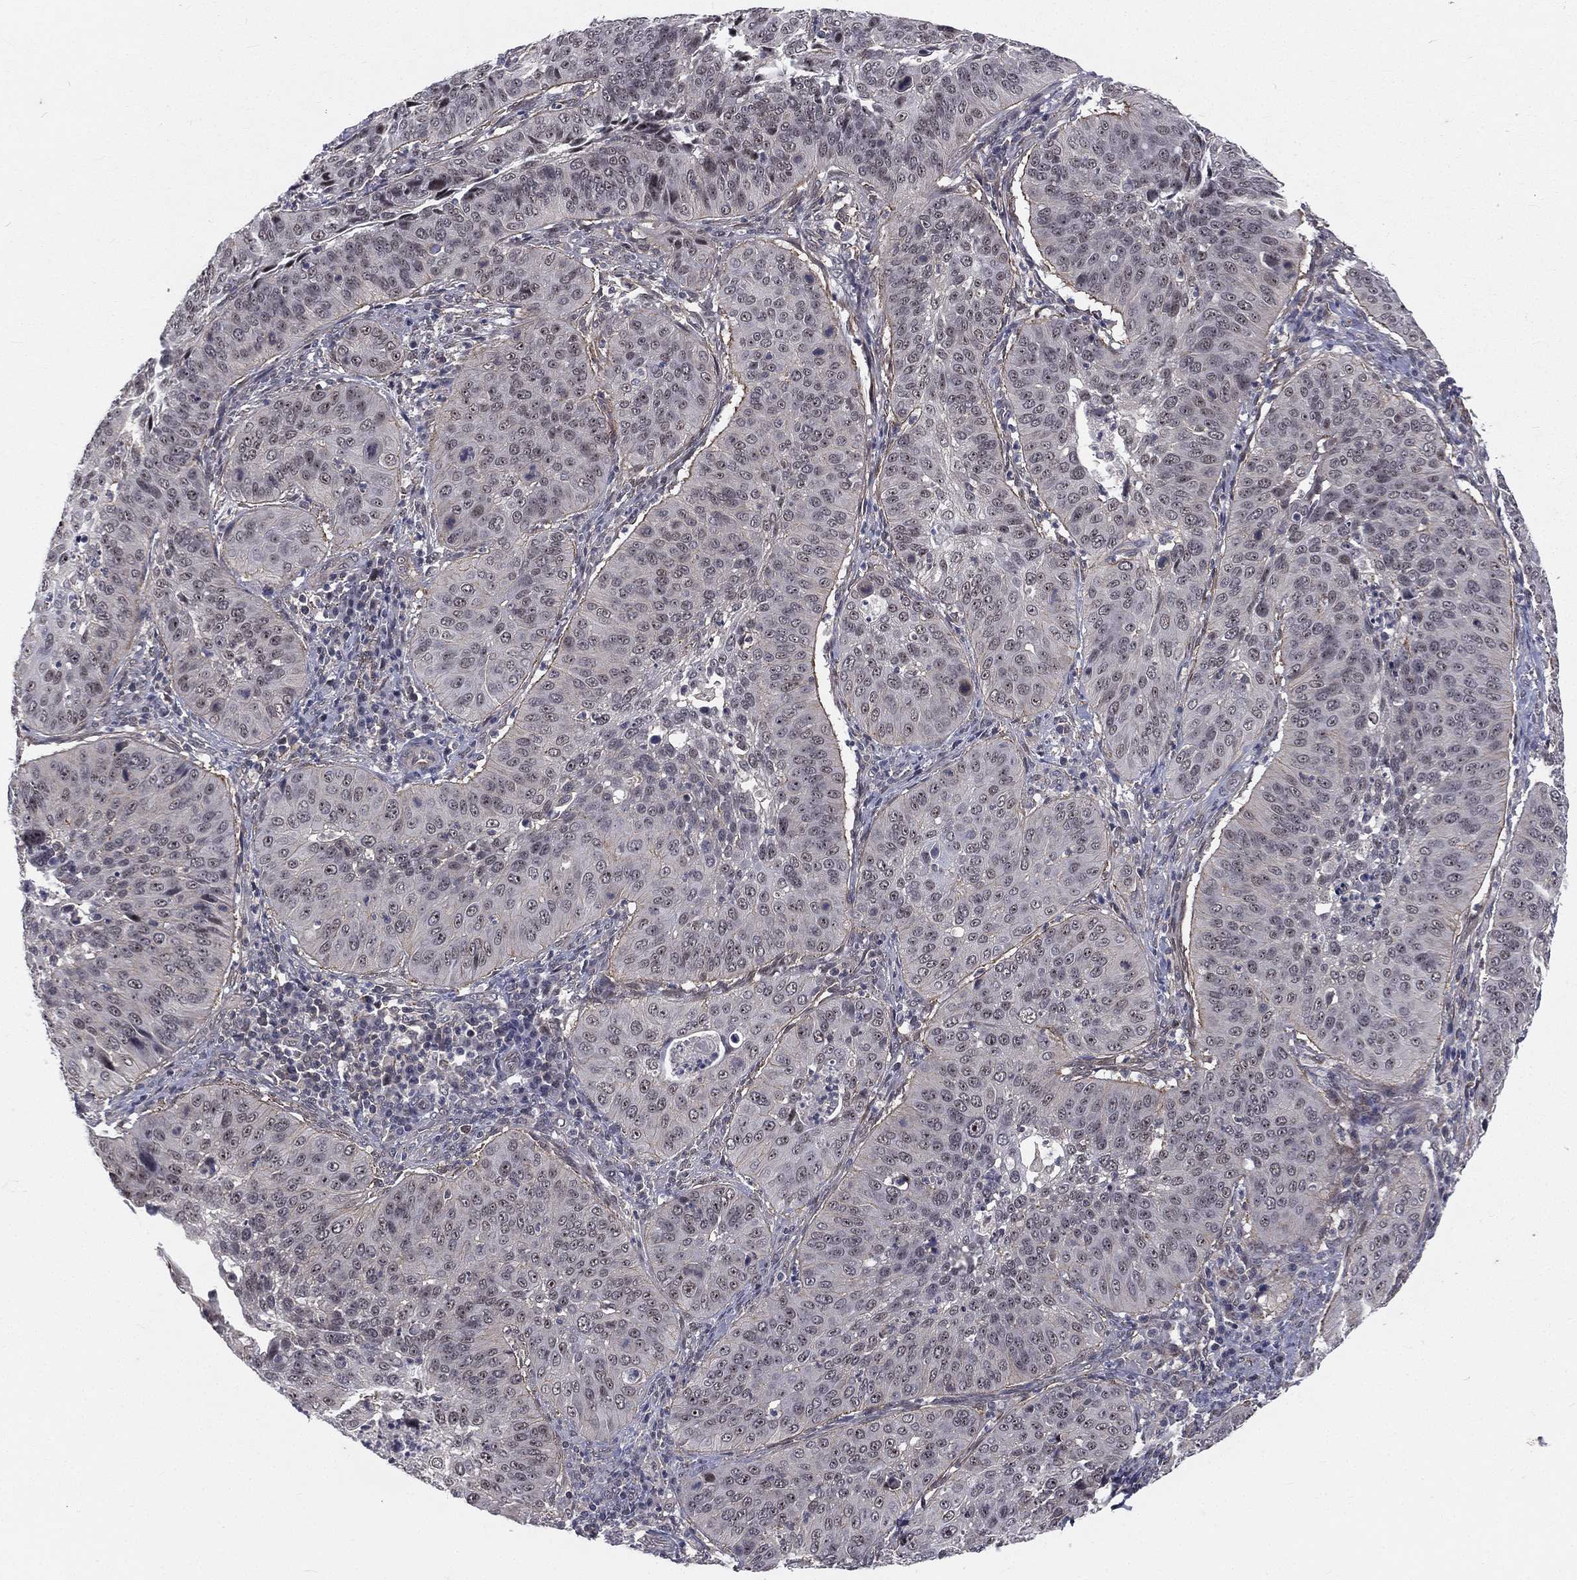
{"staining": {"intensity": "negative", "quantity": "none", "location": "none"}, "tissue": "cervical cancer", "cell_type": "Tumor cells", "image_type": "cancer", "snomed": [{"axis": "morphology", "description": "Normal tissue, NOS"}, {"axis": "morphology", "description": "Squamous cell carcinoma, NOS"}, {"axis": "topography", "description": "Cervix"}], "caption": "Micrograph shows no significant protein staining in tumor cells of cervical cancer.", "gene": "MORC2", "patient": {"sex": "female", "age": 39}}